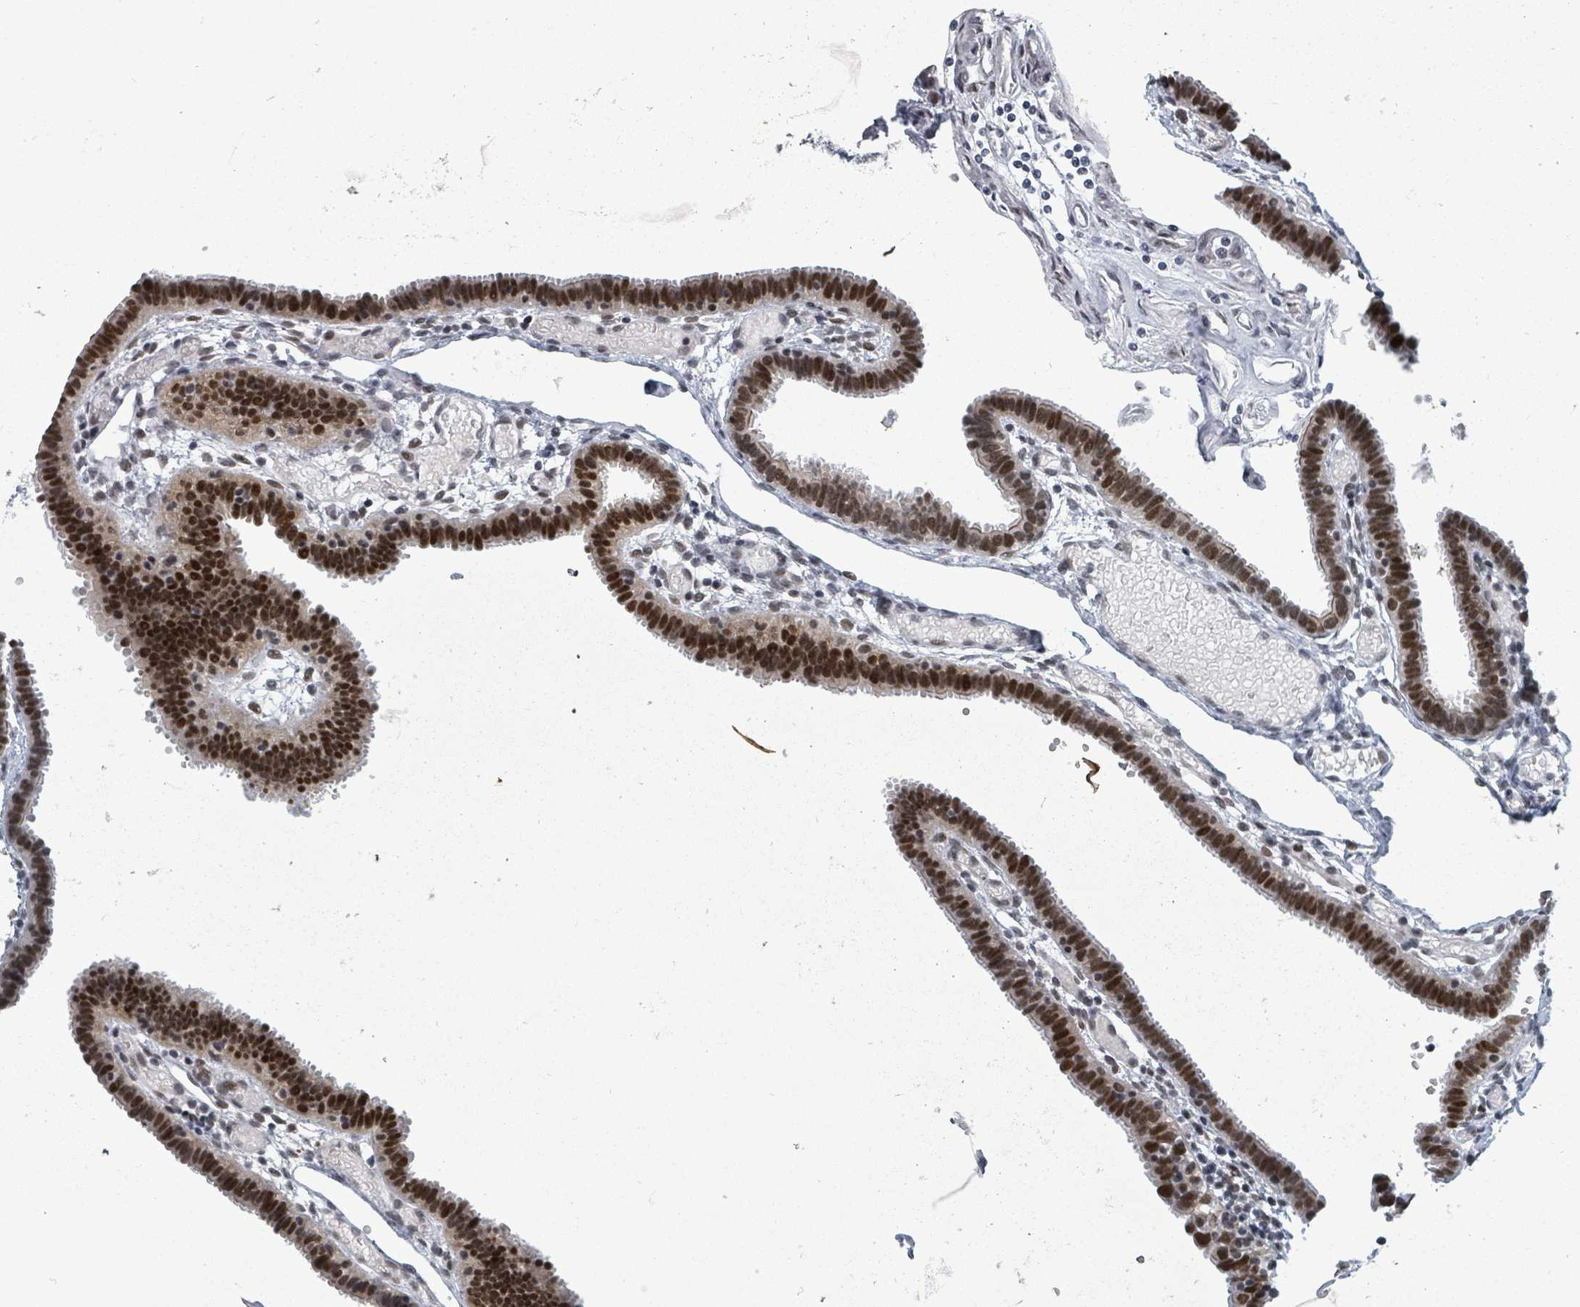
{"staining": {"intensity": "strong", "quantity": "25%-75%", "location": "nuclear"}, "tissue": "fallopian tube", "cell_type": "Glandular cells", "image_type": "normal", "snomed": [{"axis": "morphology", "description": "Normal tissue, NOS"}, {"axis": "topography", "description": "Fallopian tube"}], "caption": "This photomicrograph displays immunohistochemistry staining of unremarkable fallopian tube, with high strong nuclear staining in approximately 25%-75% of glandular cells.", "gene": "BIVM", "patient": {"sex": "female", "age": 37}}